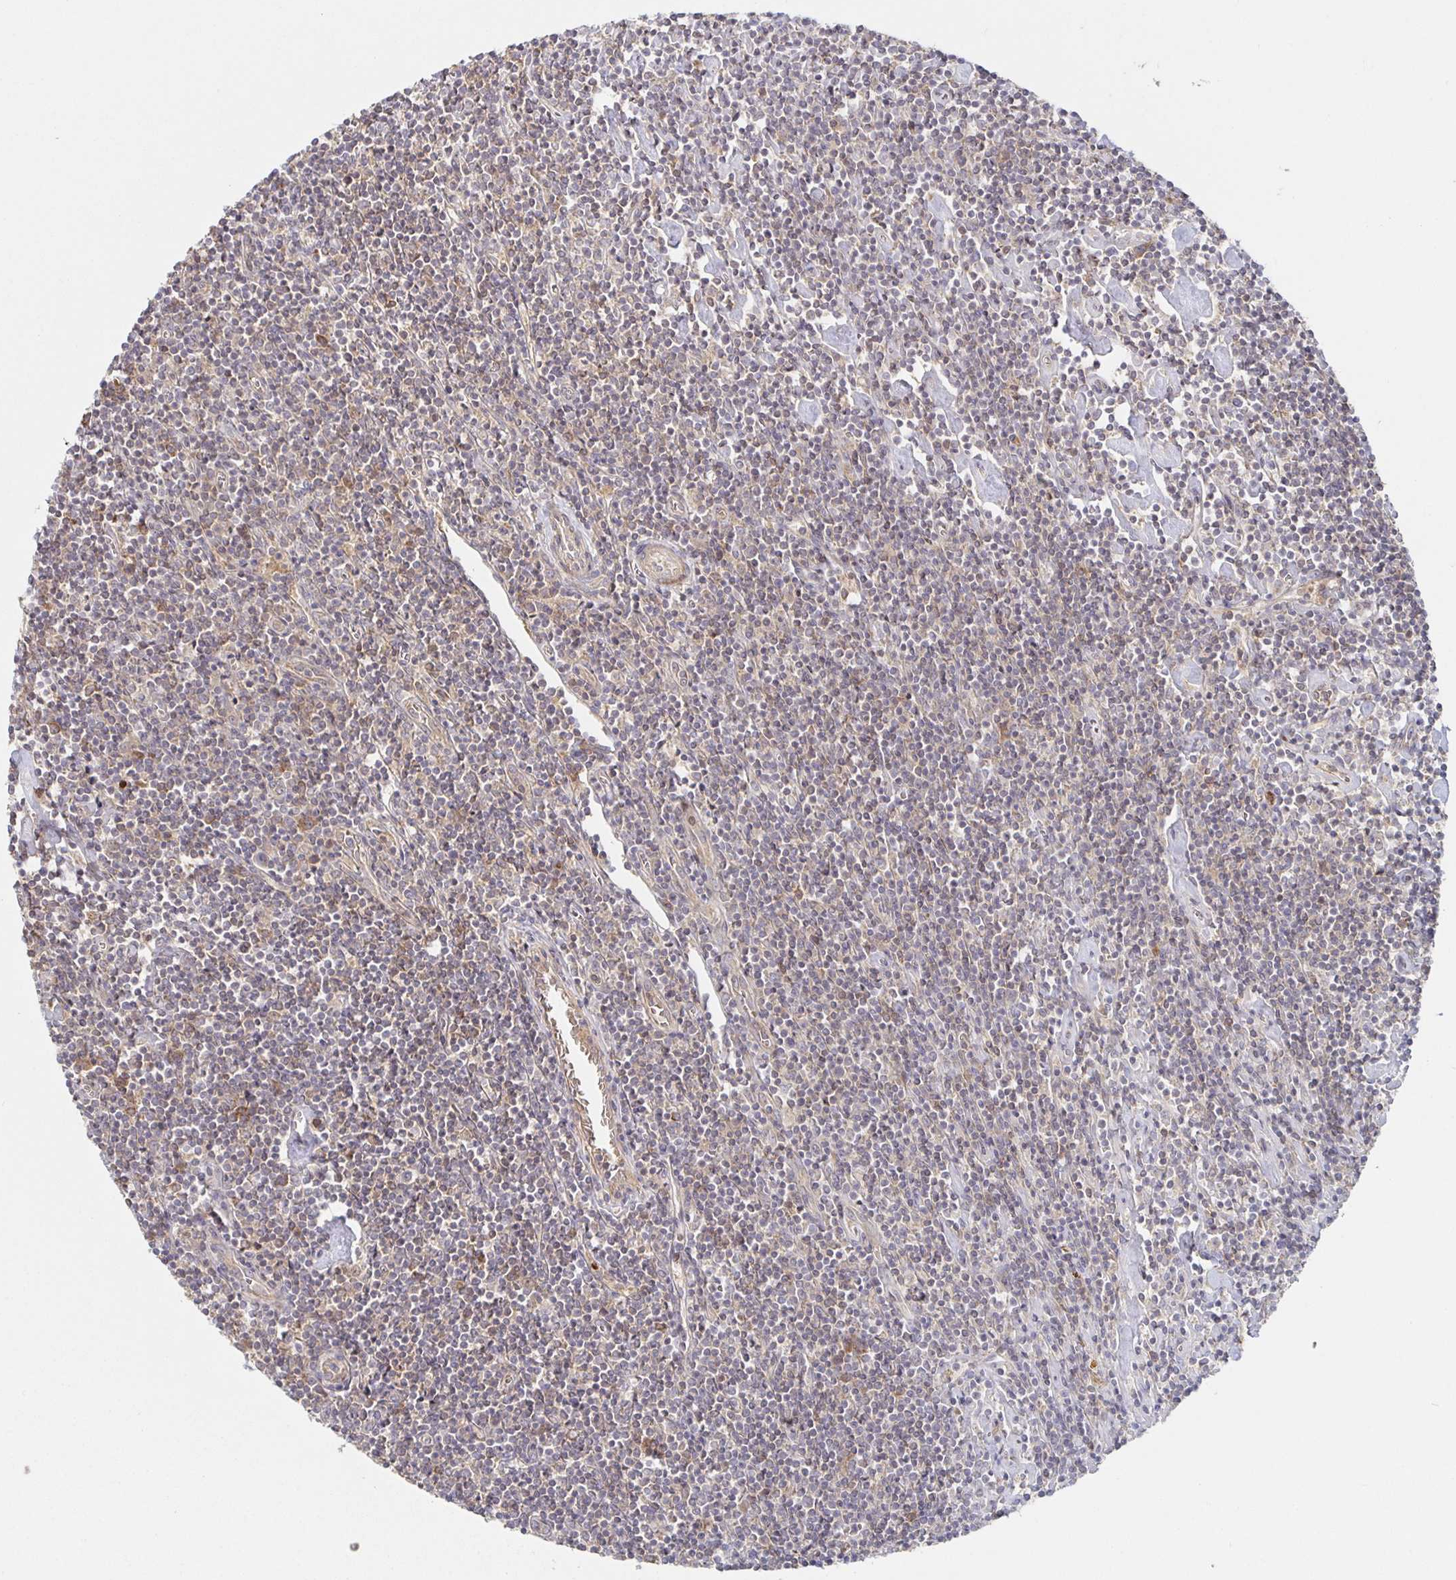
{"staining": {"intensity": "weak", "quantity": "25%-75%", "location": "cytoplasmic/membranous"}, "tissue": "lymphoma", "cell_type": "Tumor cells", "image_type": "cancer", "snomed": [{"axis": "morphology", "description": "Hodgkin's disease, NOS"}, {"axis": "topography", "description": "Lymph node"}], "caption": "Hodgkin's disease stained with DAB (3,3'-diaminobenzidine) IHC shows low levels of weak cytoplasmic/membranous staining in about 25%-75% of tumor cells.", "gene": "AACS", "patient": {"sex": "male", "age": 40}}